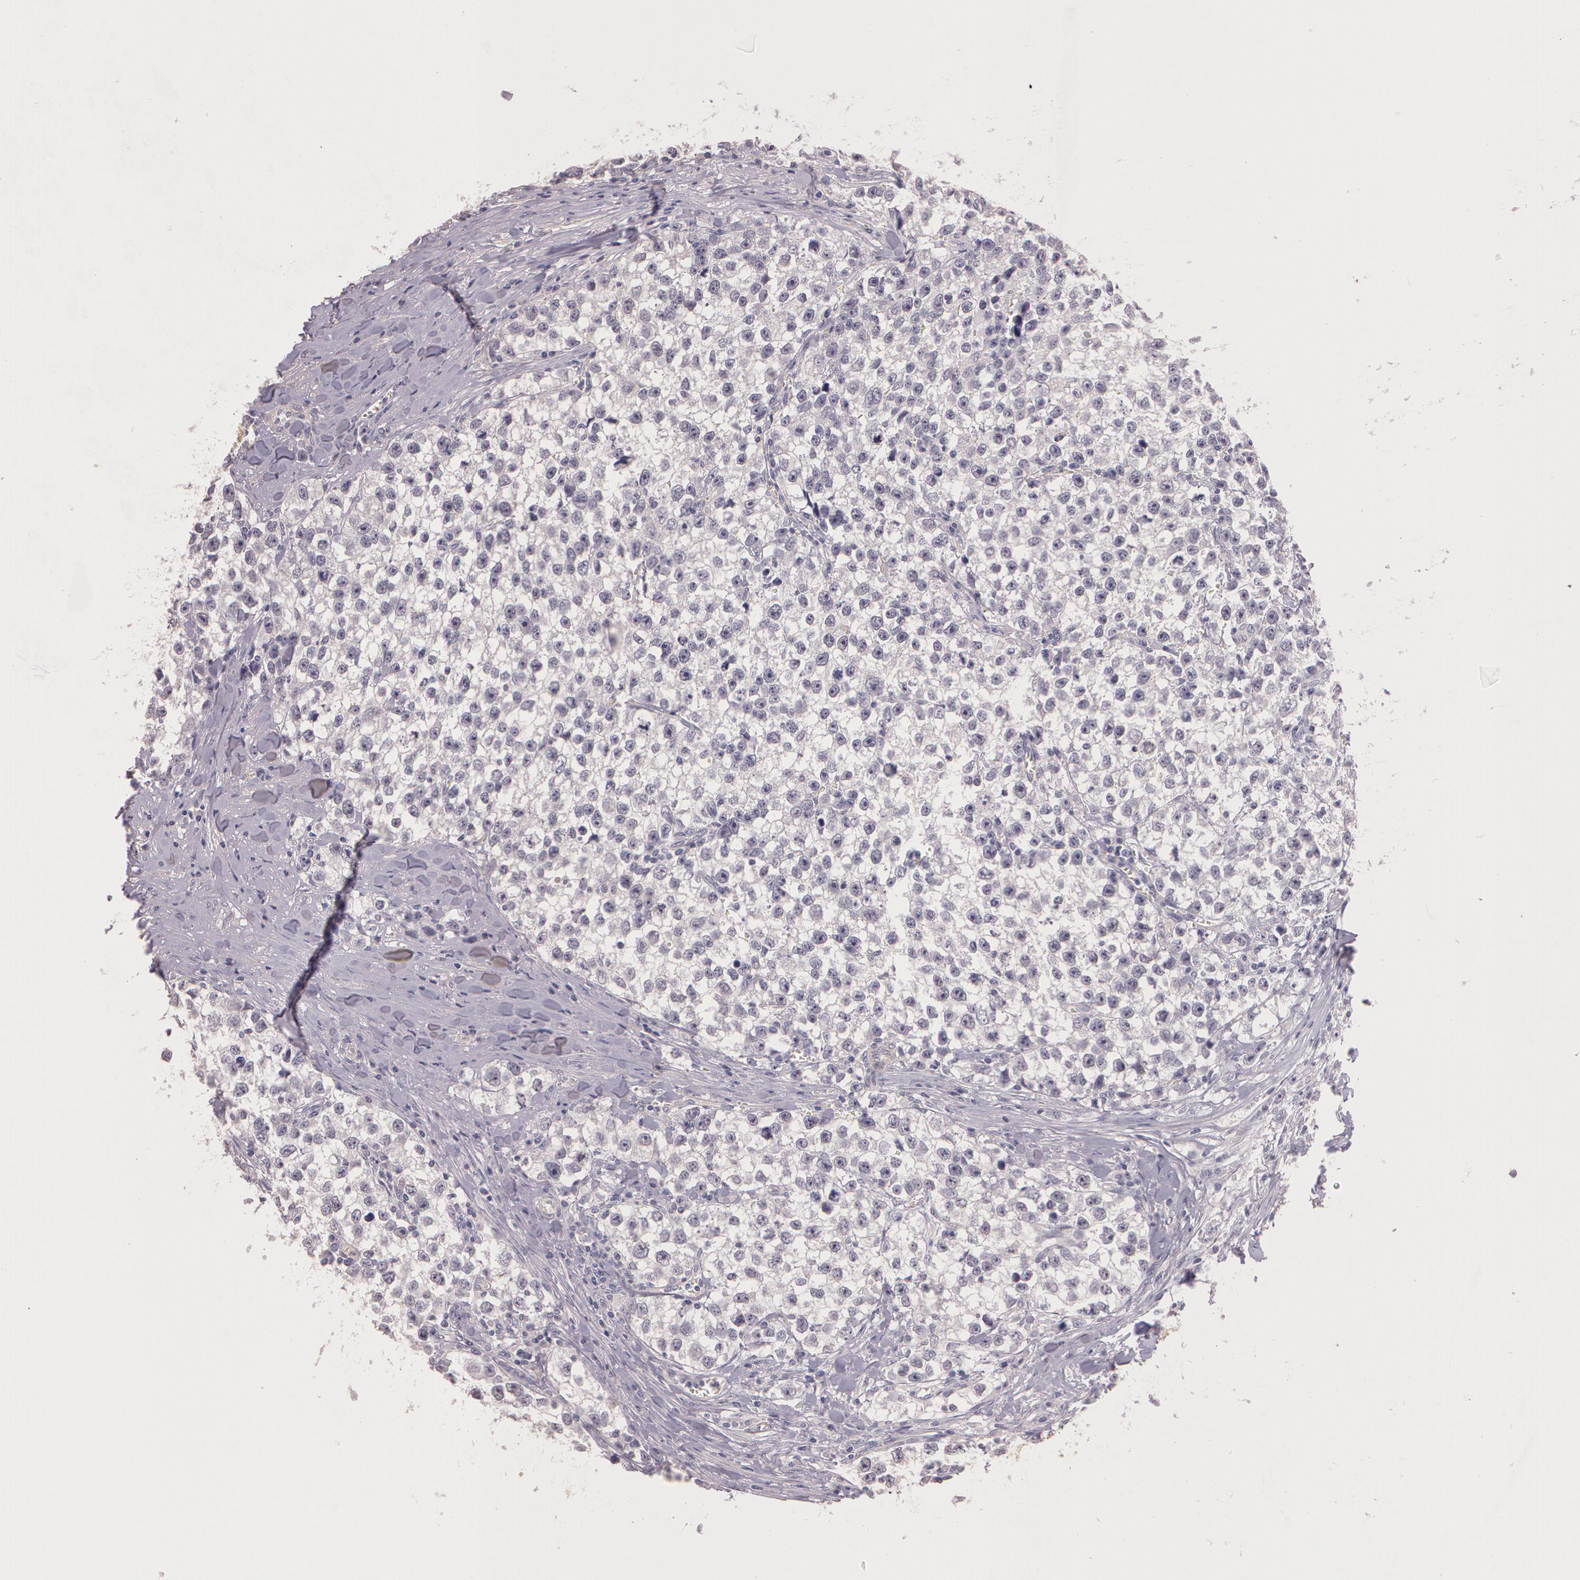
{"staining": {"intensity": "negative", "quantity": "none", "location": "none"}, "tissue": "testis cancer", "cell_type": "Tumor cells", "image_type": "cancer", "snomed": [{"axis": "morphology", "description": "Seminoma, NOS"}, {"axis": "morphology", "description": "Carcinoma, Embryonal, NOS"}, {"axis": "topography", "description": "Testis"}], "caption": "Photomicrograph shows no protein positivity in tumor cells of seminoma (testis) tissue.", "gene": "G2E3", "patient": {"sex": "male", "age": 30}}